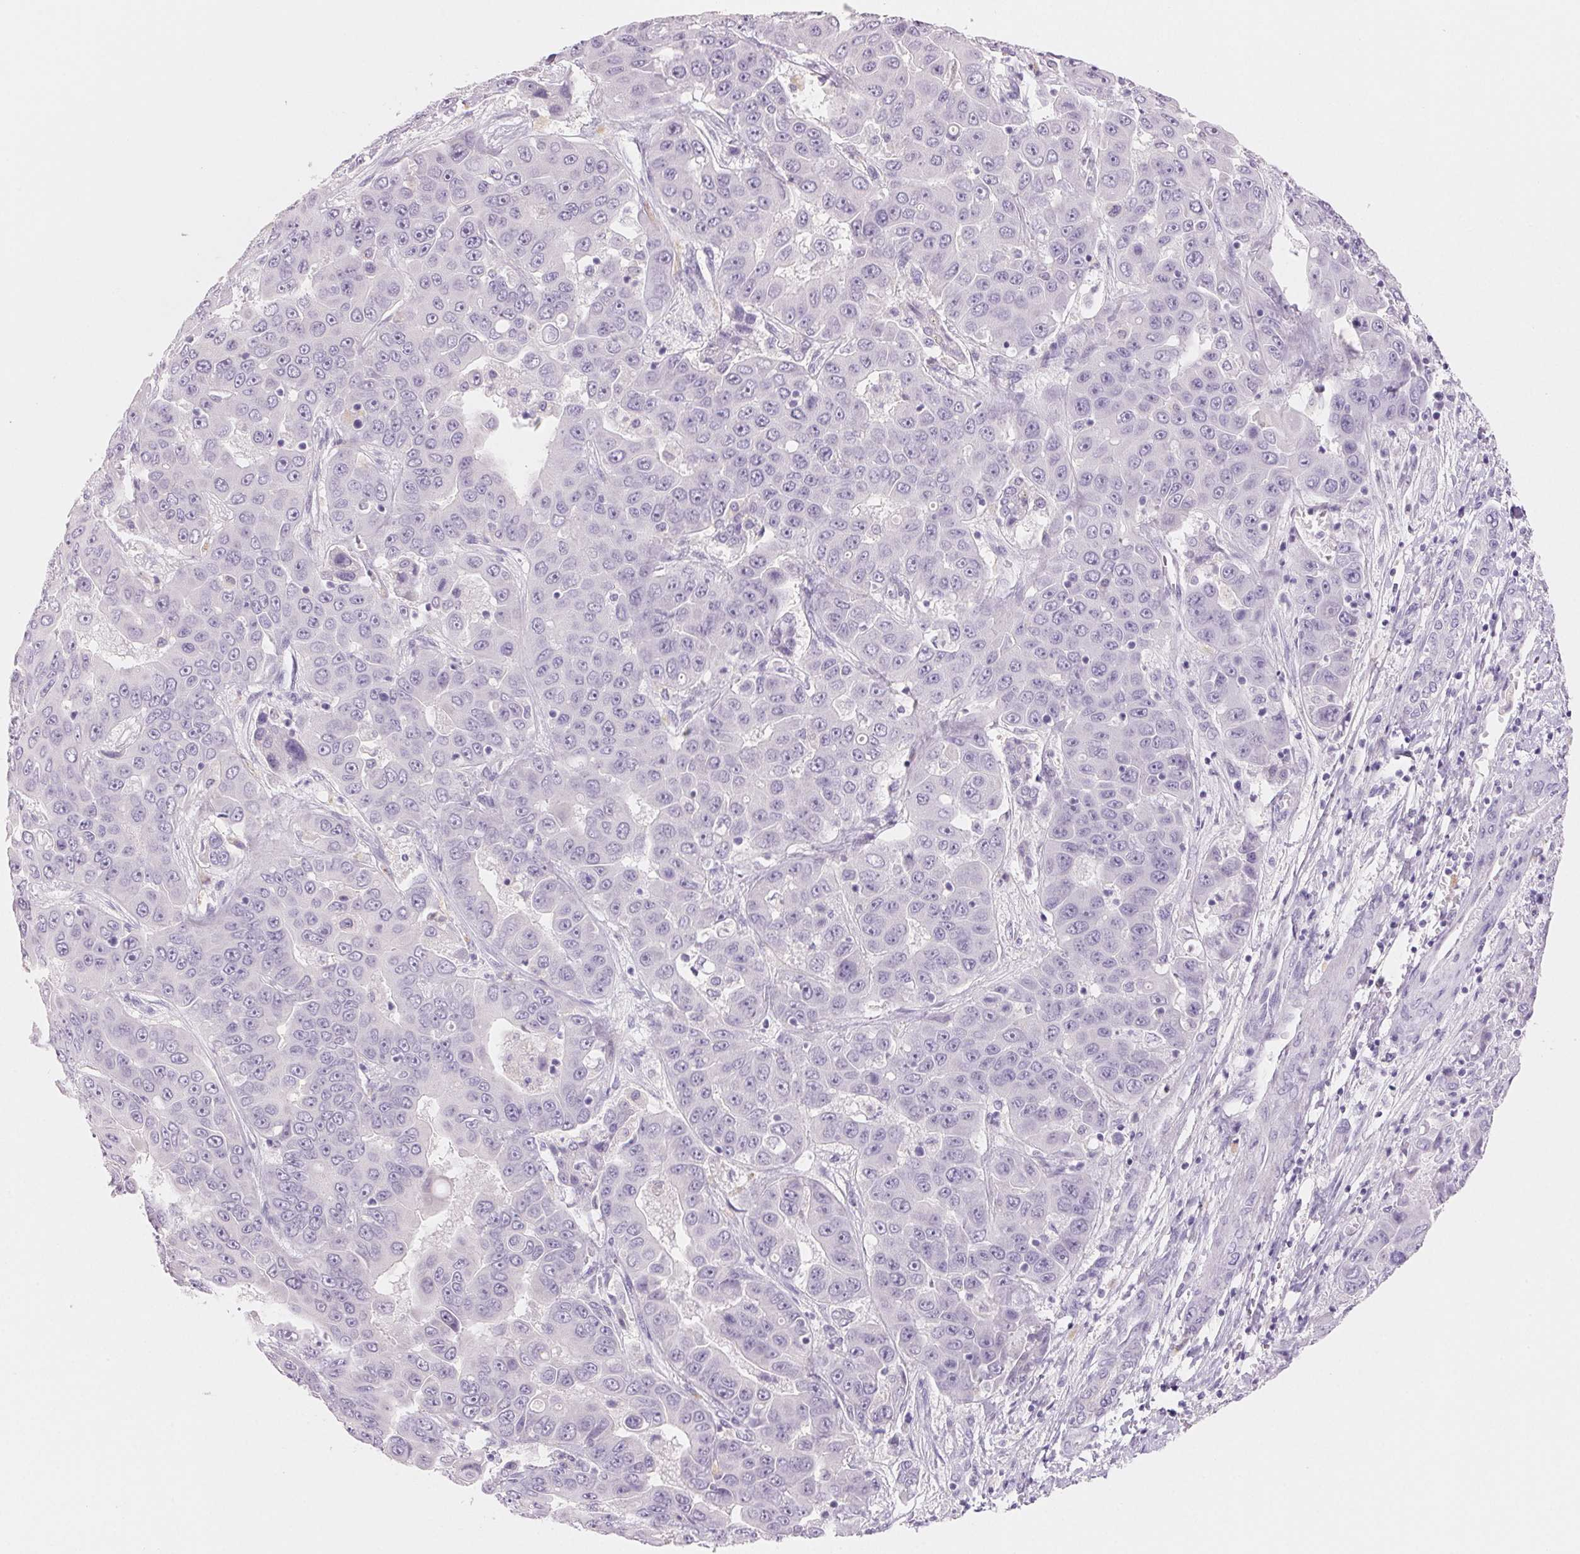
{"staining": {"intensity": "negative", "quantity": "none", "location": "none"}, "tissue": "liver cancer", "cell_type": "Tumor cells", "image_type": "cancer", "snomed": [{"axis": "morphology", "description": "Cholangiocarcinoma"}, {"axis": "topography", "description": "Liver"}], "caption": "Image shows no significant protein positivity in tumor cells of liver cancer.", "gene": "BPIFB2", "patient": {"sex": "female", "age": 52}}